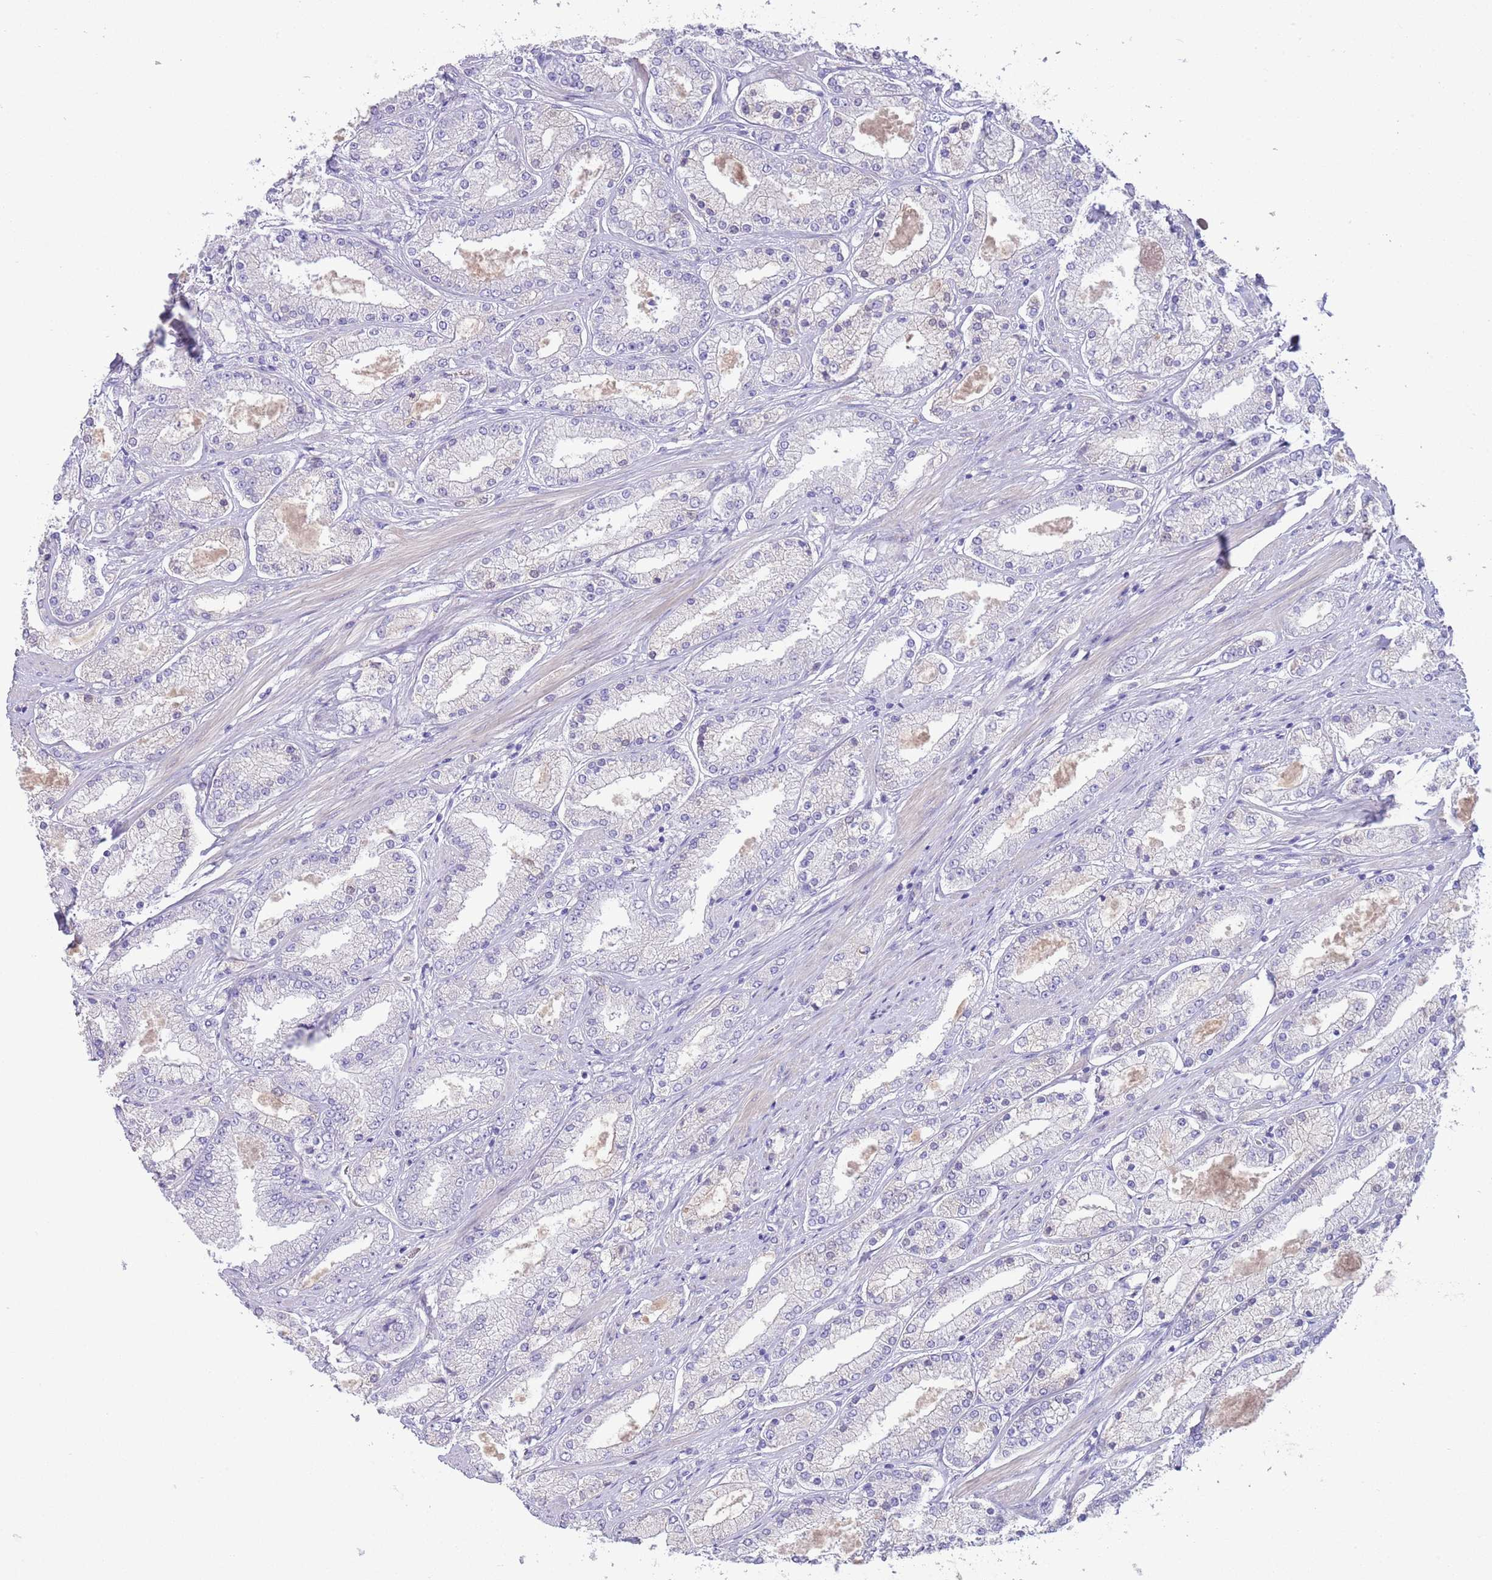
{"staining": {"intensity": "negative", "quantity": "none", "location": "none"}, "tissue": "prostate cancer", "cell_type": "Tumor cells", "image_type": "cancer", "snomed": [{"axis": "morphology", "description": "Adenocarcinoma, High grade"}, {"axis": "topography", "description": "Prostate"}], "caption": "Tumor cells show no significant expression in prostate cancer (adenocarcinoma (high-grade)).", "gene": "IGFL4", "patient": {"sex": "male", "age": 69}}